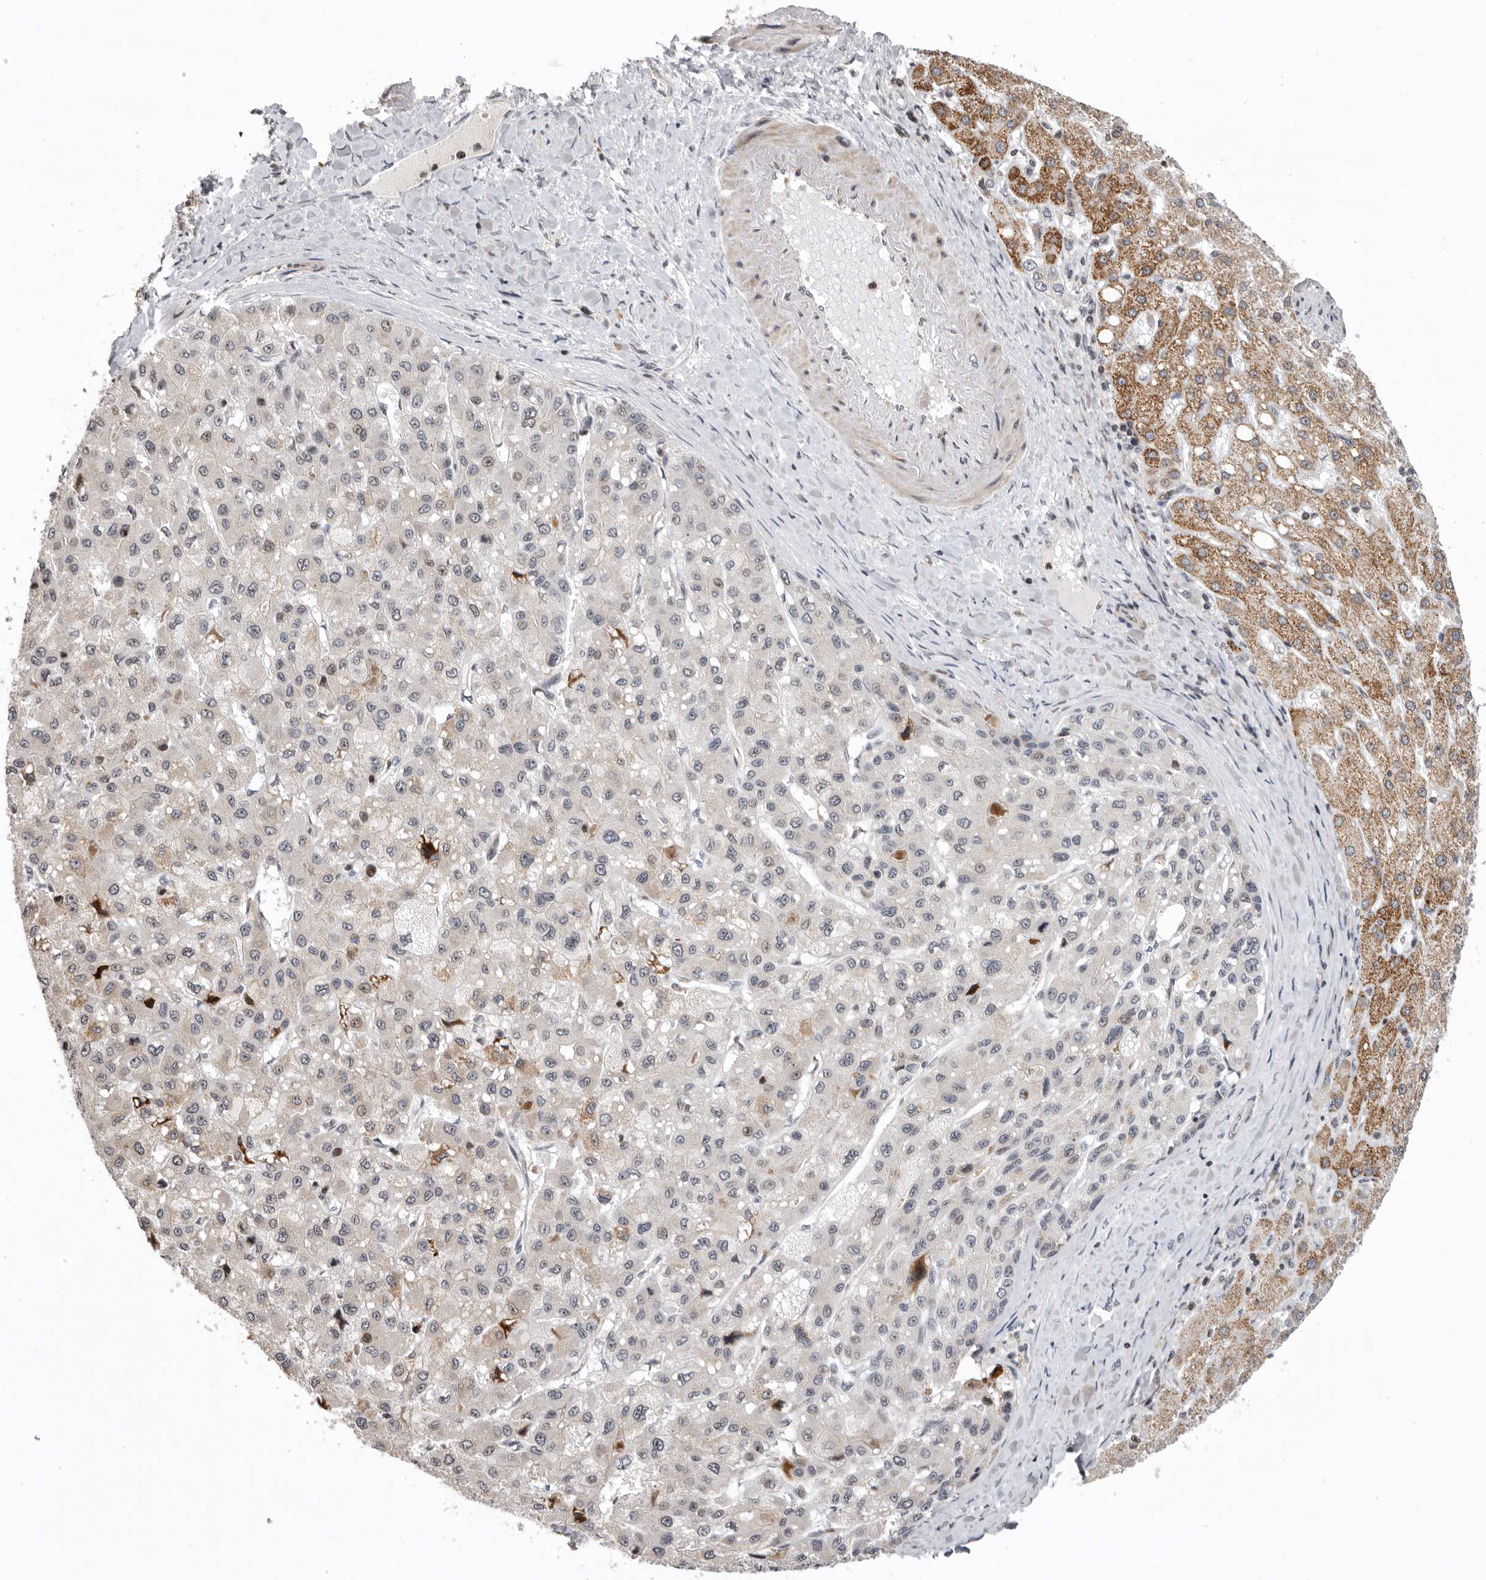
{"staining": {"intensity": "moderate", "quantity": "25%-75%", "location": "cytoplasmic/membranous"}, "tissue": "liver cancer", "cell_type": "Tumor cells", "image_type": "cancer", "snomed": [{"axis": "morphology", "description": "Carcinoma, Hepatocellular, NOS"}, {"axis": "topography", "description": "Liver"}], "caption": "Moderate cytoplasmic/membranous protein positivity is identified in about 25%-75% of tumor cells in liver cancer.", "gene": "AZIN1", "patient": {"sex": "male", "age": 80}}